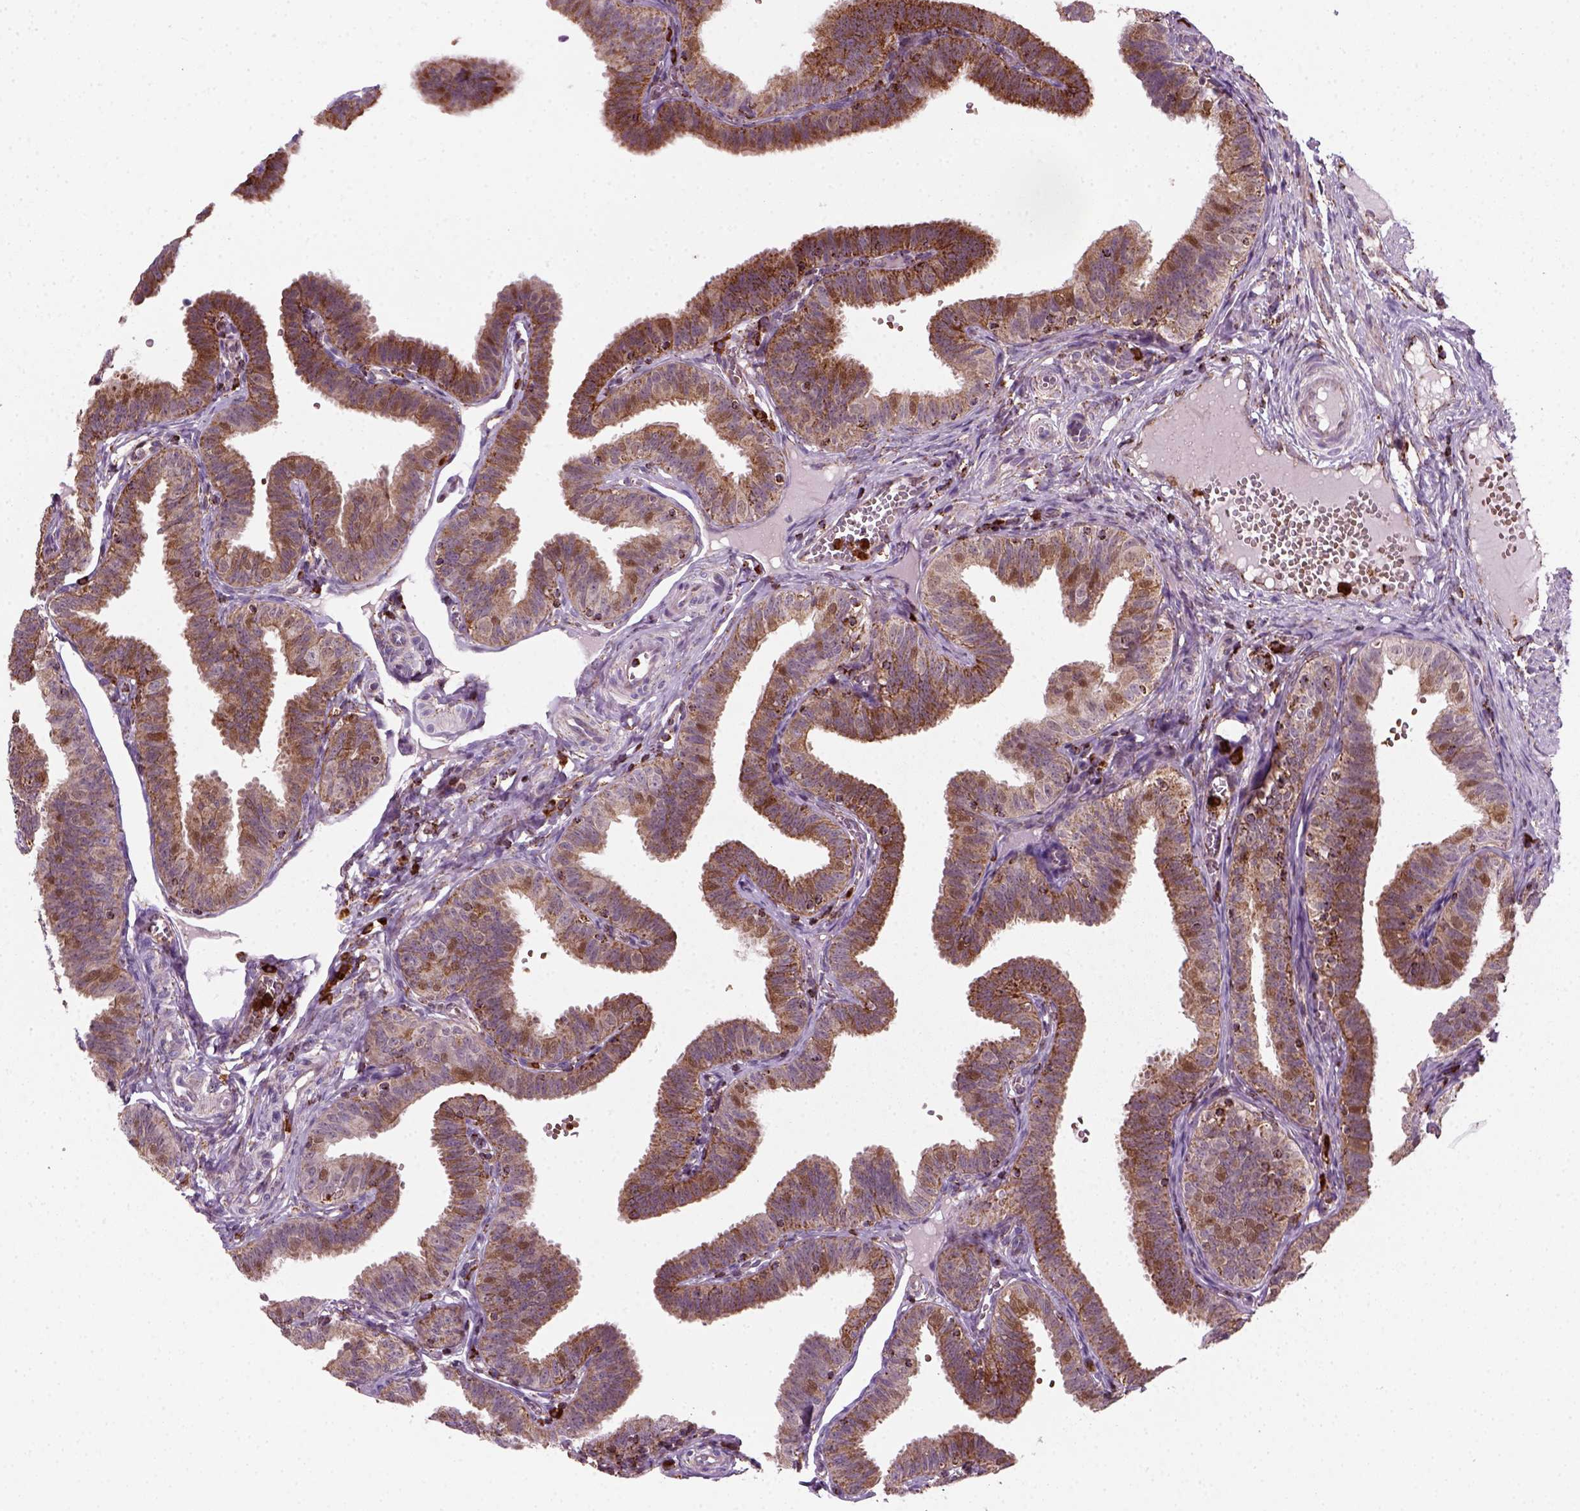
{"staining": {"intensity": "moderate", "quantity": ">75%", "location": "cytoplasmic/membranous,nuclear"}, "tissue": "fallopian tube", "cell_type": "Glandular cells", "image_type": "normal", "snomed": [{"axis": "morphology", "description": "Normal tissue, NOS"}, {"axis": "topography", "description": "Fallopian tube"}], "caption": "An immunohistochemistry (IHC) photomicrograph of normal tissue is shown. Protein staining in brown labels moderate cytoplasmic/membranous,nuclear positivity in fallopian tube within glandular cells.", "gene": "NUDT16L1", "patient": {"sex": "female", "age": 25}}